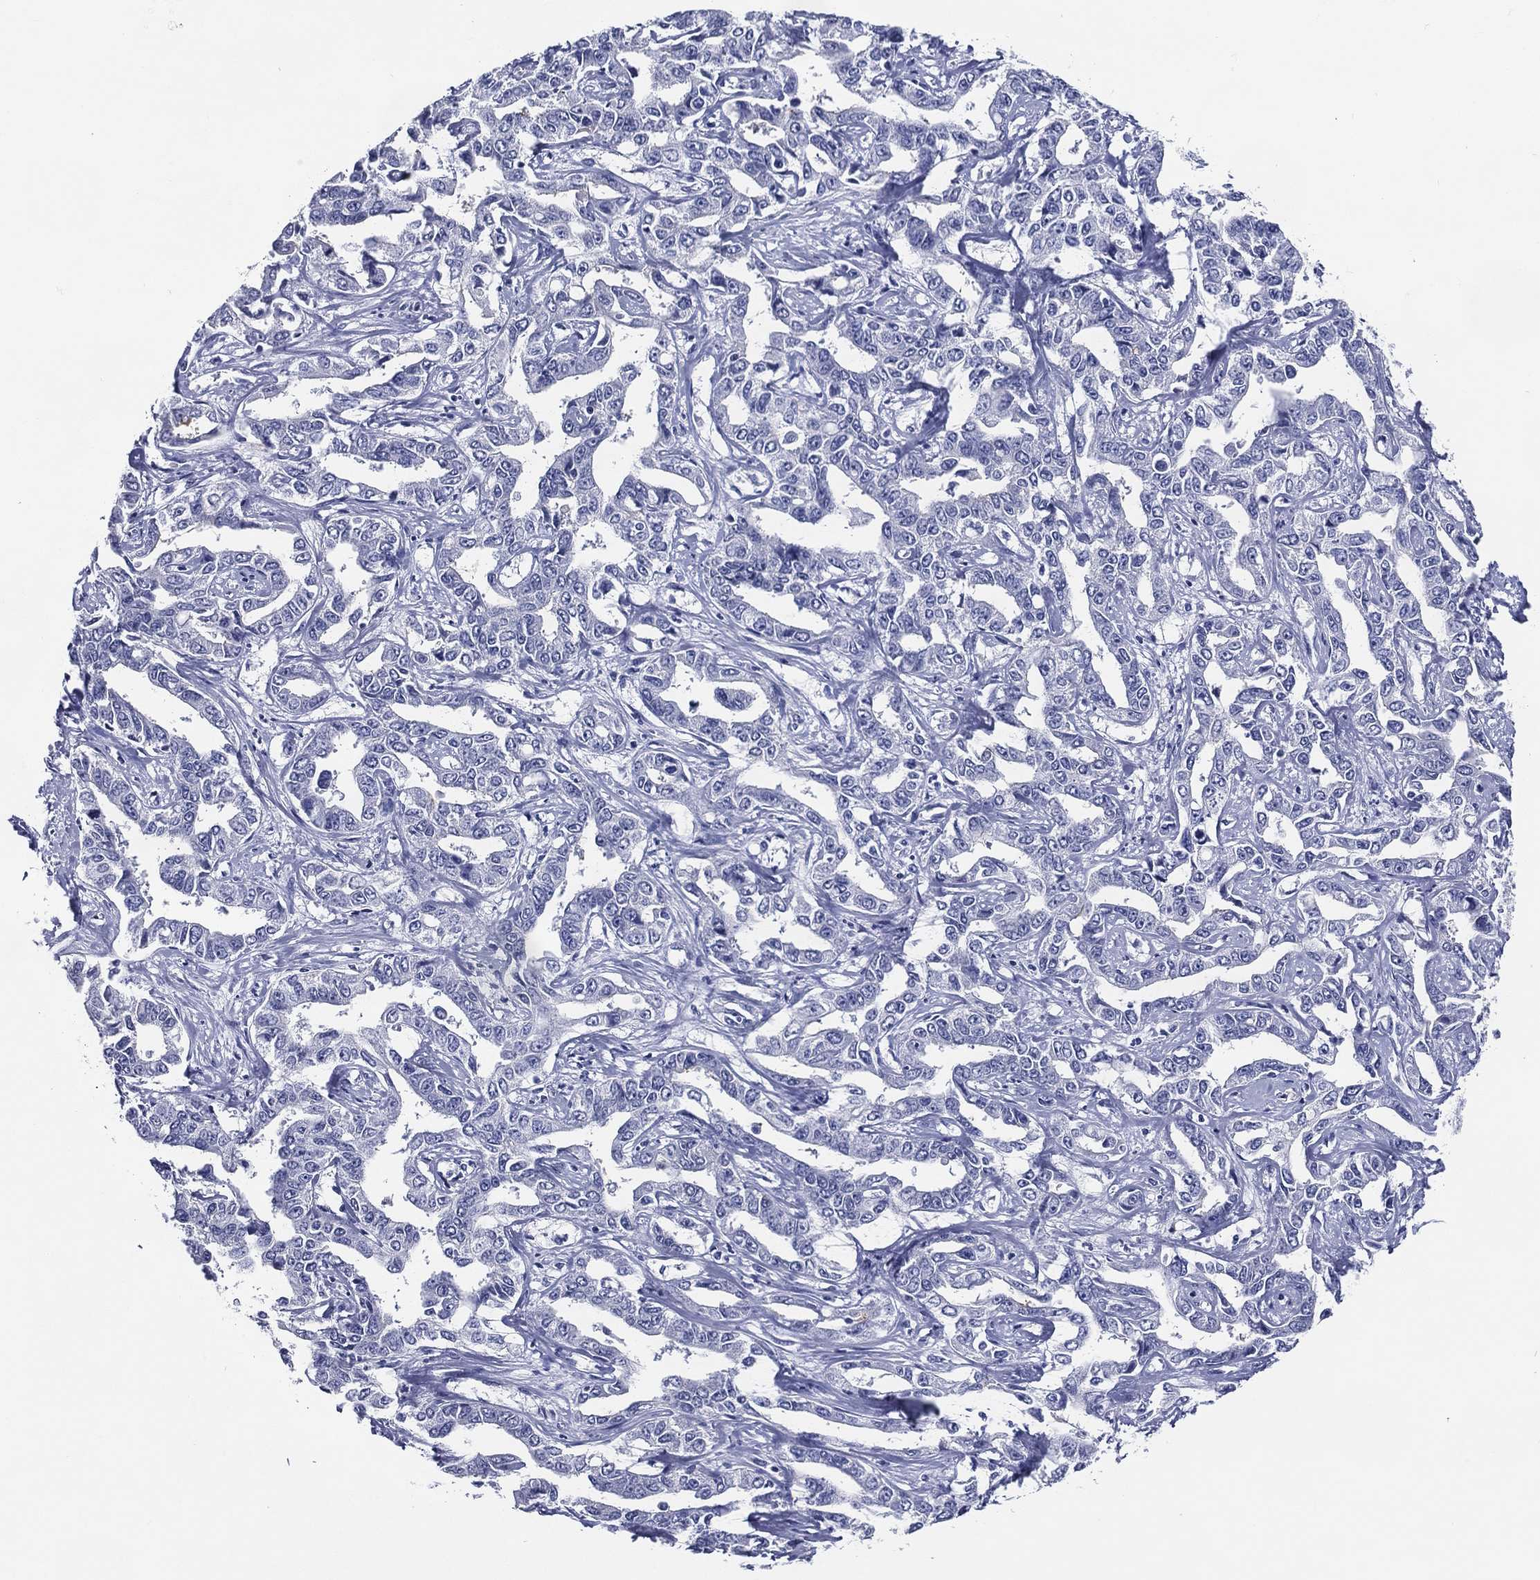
{"staining": {"intensity": "negative", "quantity": "none", "location": "none"}, "tissue": "liver cancer", "cell_type": "Tumor cells", "image_type": "cancer", "snomed": [{"axis": "morphology", "description": "Cholangiocarcinoma"}, {"axis": "topography", "description": "Liver"}], "caption": "DAB immunohistochemical staining of human liver cancer (cholangiocarcinoma) demonstrates no significant positivity in tumor cells.", "gene": "ACE2", "patient": {"sex": "male", "age": 59}}